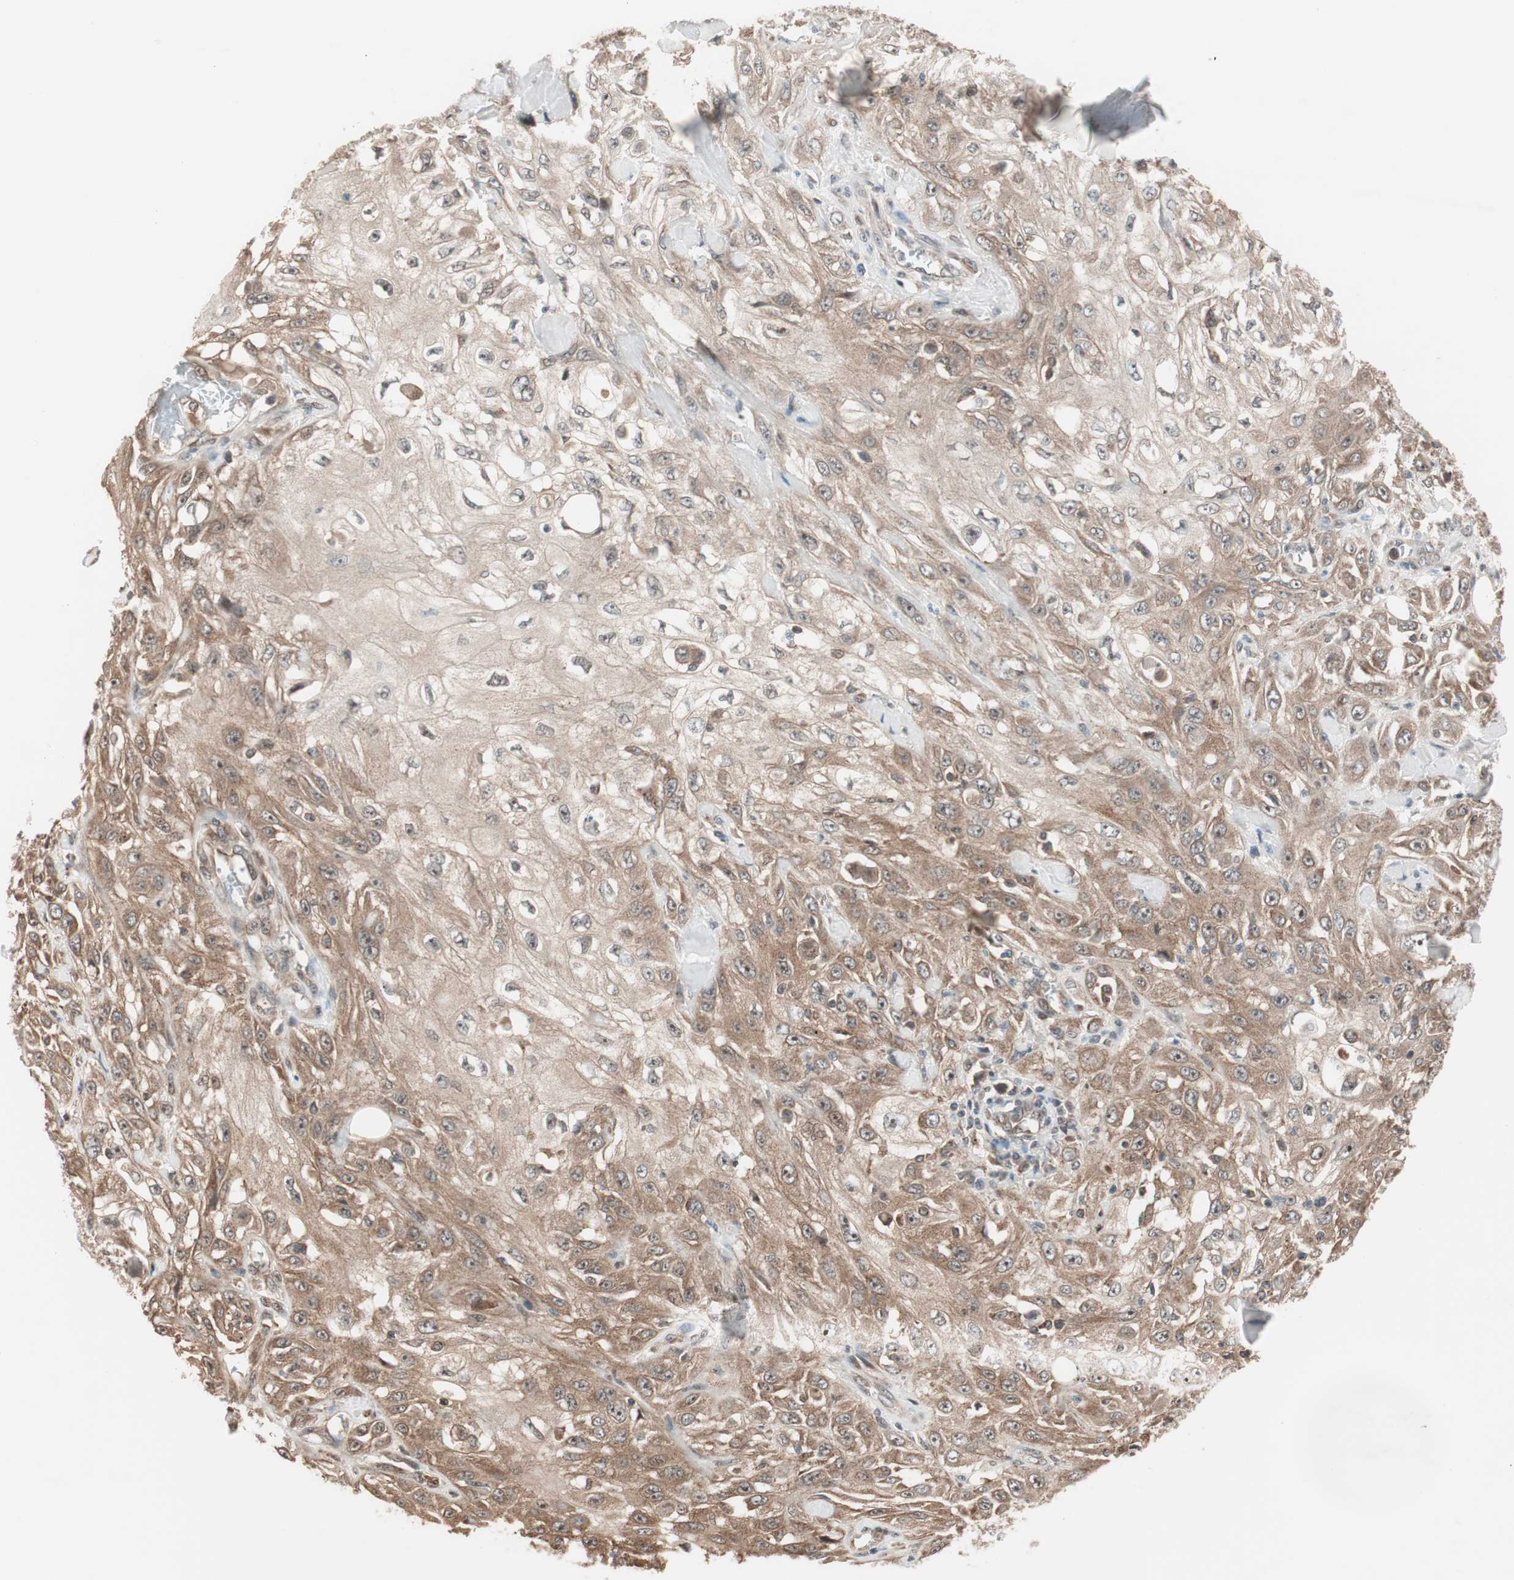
{"staining": {"intensity": "moderate", "quantity": ">75%", "location": "cytoplasmic/membranous"}, "tissue": "skin cancer", "cell_type": "Tumor cells", "image_type": "cancer", "snomed": [{"axis": "morphology", "description": "Squamous cell carcinoma, NOS"}, {"axis": "morphology", "description": "Squamous cell carcinoma, metastatic, NOS"}, {"axis": "topography", "description": "Skin"}, {"axis": "topography", "description": "Lymph node"}], "caption": "Metastatic squamous cell carcinoma (skin) stained with IHC demonstrates moderate cytoplasmic/membranous positivity in approximately >75% of tumor cells. (Stains: DAB in brown, nuclei in blue, Microscopy: brightfield microscopy at high magnification).", "gene": "FBXO5", "patient": {"sex": "male", "age": 75}}